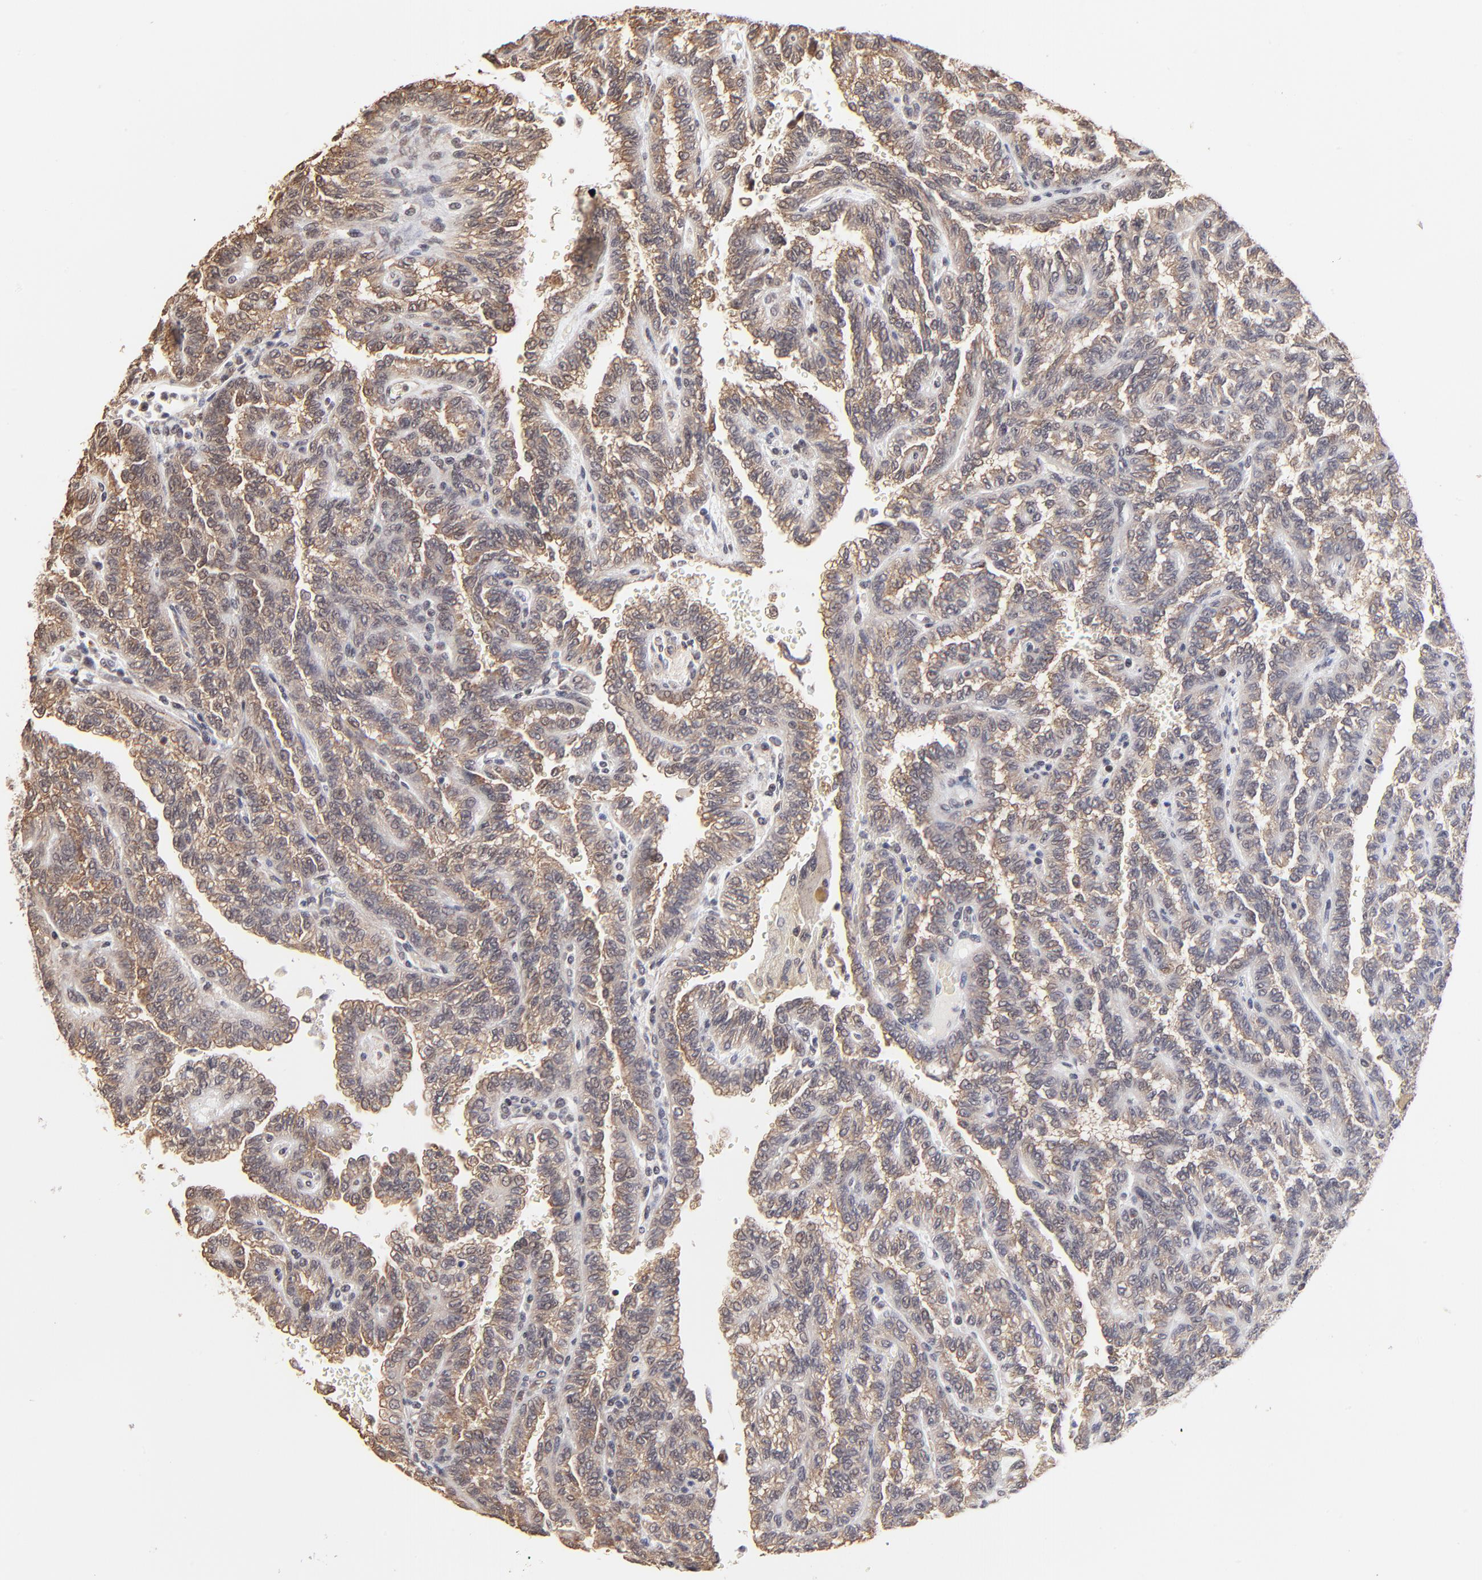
{"staining": {"intensity": "weak", "quantity": ">75%", "location": "cytoplasmic/membranous"}, "tissue": "renal cancer", "cell_type": "Tumor cells", "image_type": "cancer", "snomed": [{"axis": "morphology", "description": "Inflammation, NOS"}, {"axis": "morphology", "description": "Adenocarcinoma, NOS"}, {"axis": "topography", "description": "Kidney"}], "caption": "Renal cancer (adenocarcinoma) stained with a protein marker demonstrates weak staining in tumor cells.", "gene": "BRPF1", "patient": {"sex": "male", "age": 68}}